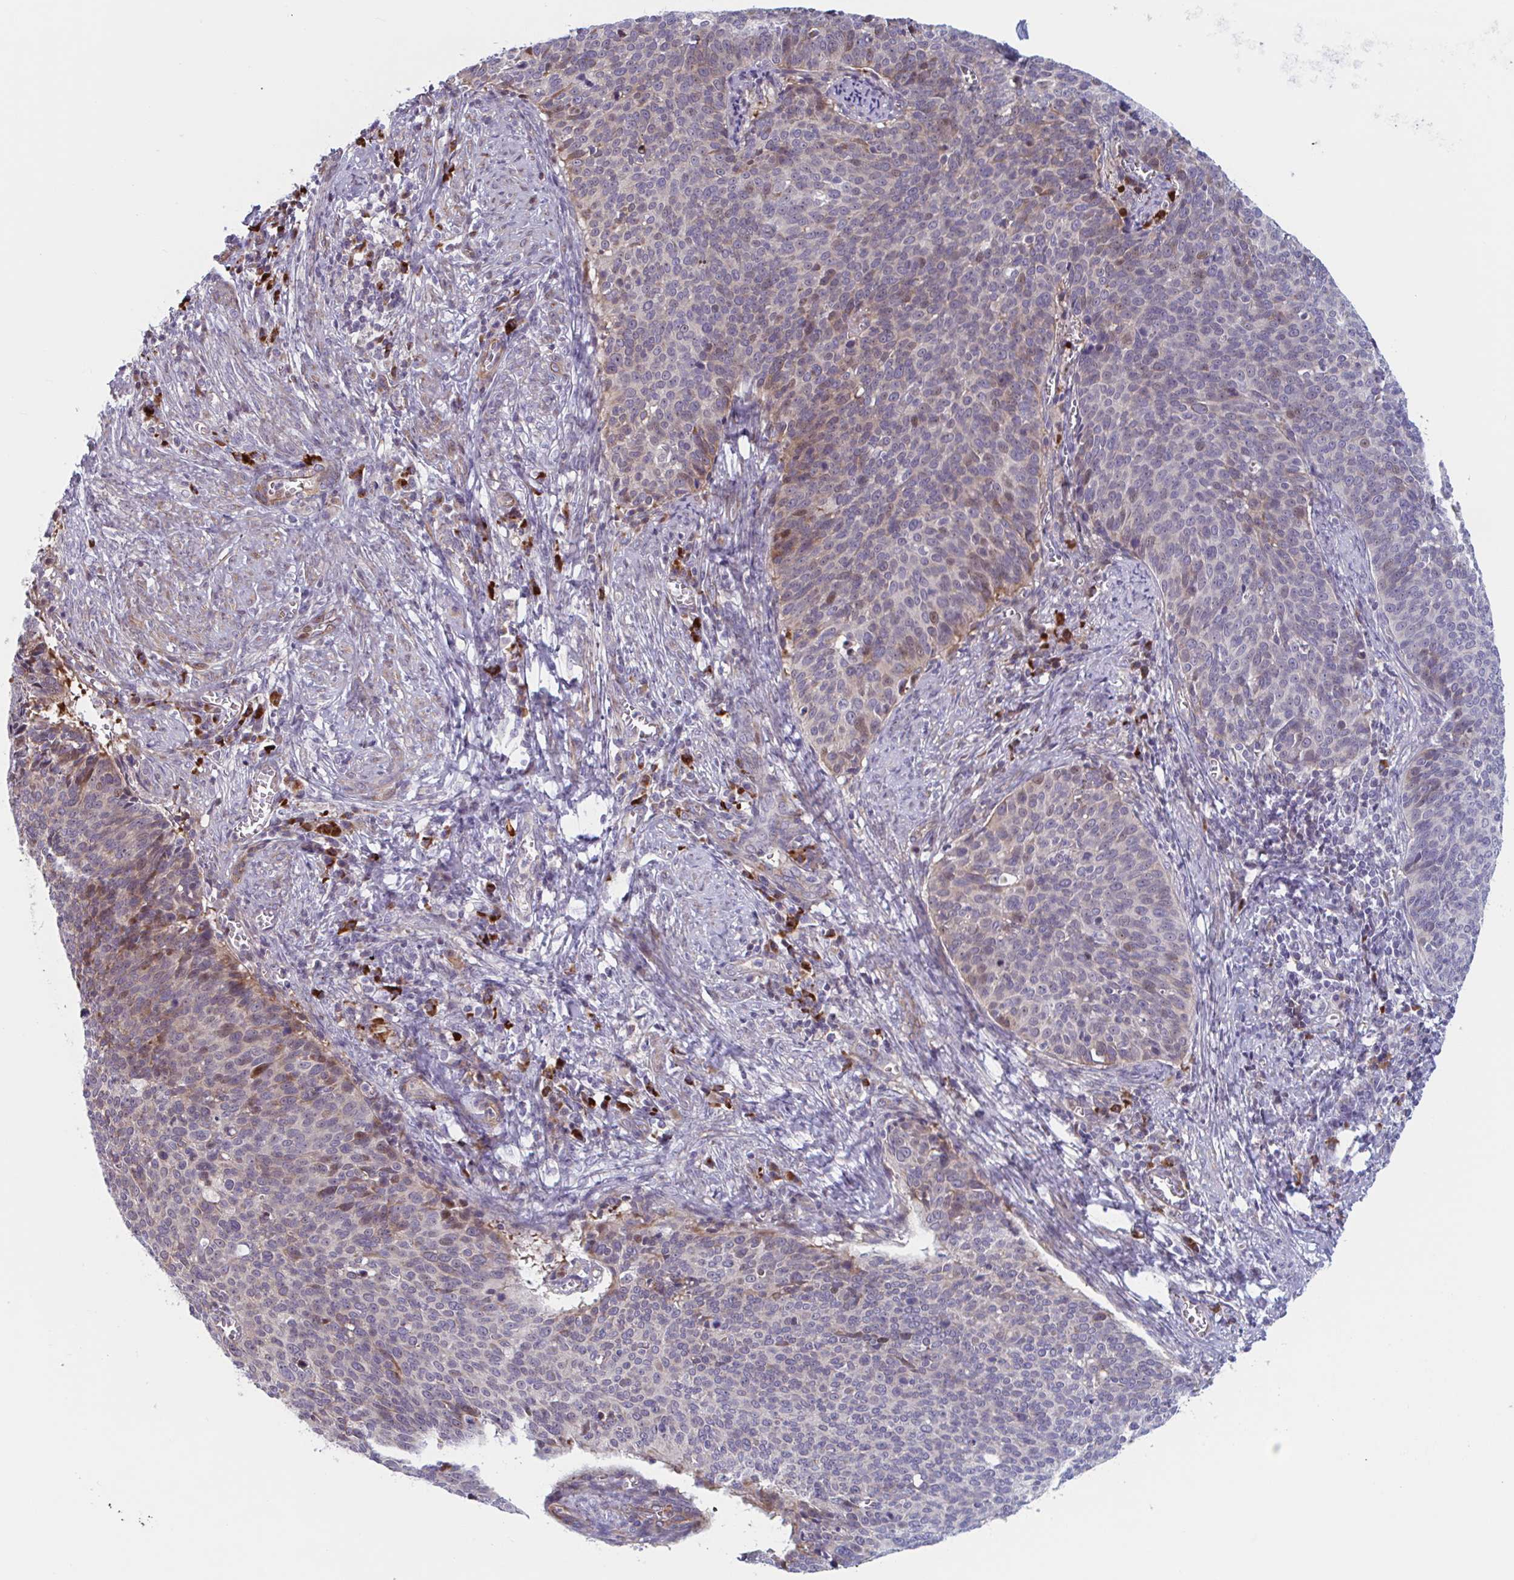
{"staining": {"intensity": "moderate", "quantity": "25%-75%", "location": "cytoplasmic/membranous,nuclear"}, "tissue": "cervical cancer", "cell_type": "Tumor cells", "image_type": "cancer", "snomed": [{"axis": "morphology", "description": "Normal tissue, NOS"}, {"axis": "morphology", "description": "Squamous cell carcinoma, NOS"}, {"axis": "topography", "description": "Cervix"}], "caption": "Immunohistochemistry (DAB (3,3'-diaminobenzidine)) staining of human cervical cancer (squamous cell carcinoma) shows moderate cytoplasmic/membranous and nuclear protein staining in about 25%-75% of tumor cells. (DAB IHC with brightfield microscopy, high magnification).", "gene": "DUXA", "patient": {"sex": "female", "age": 39}}